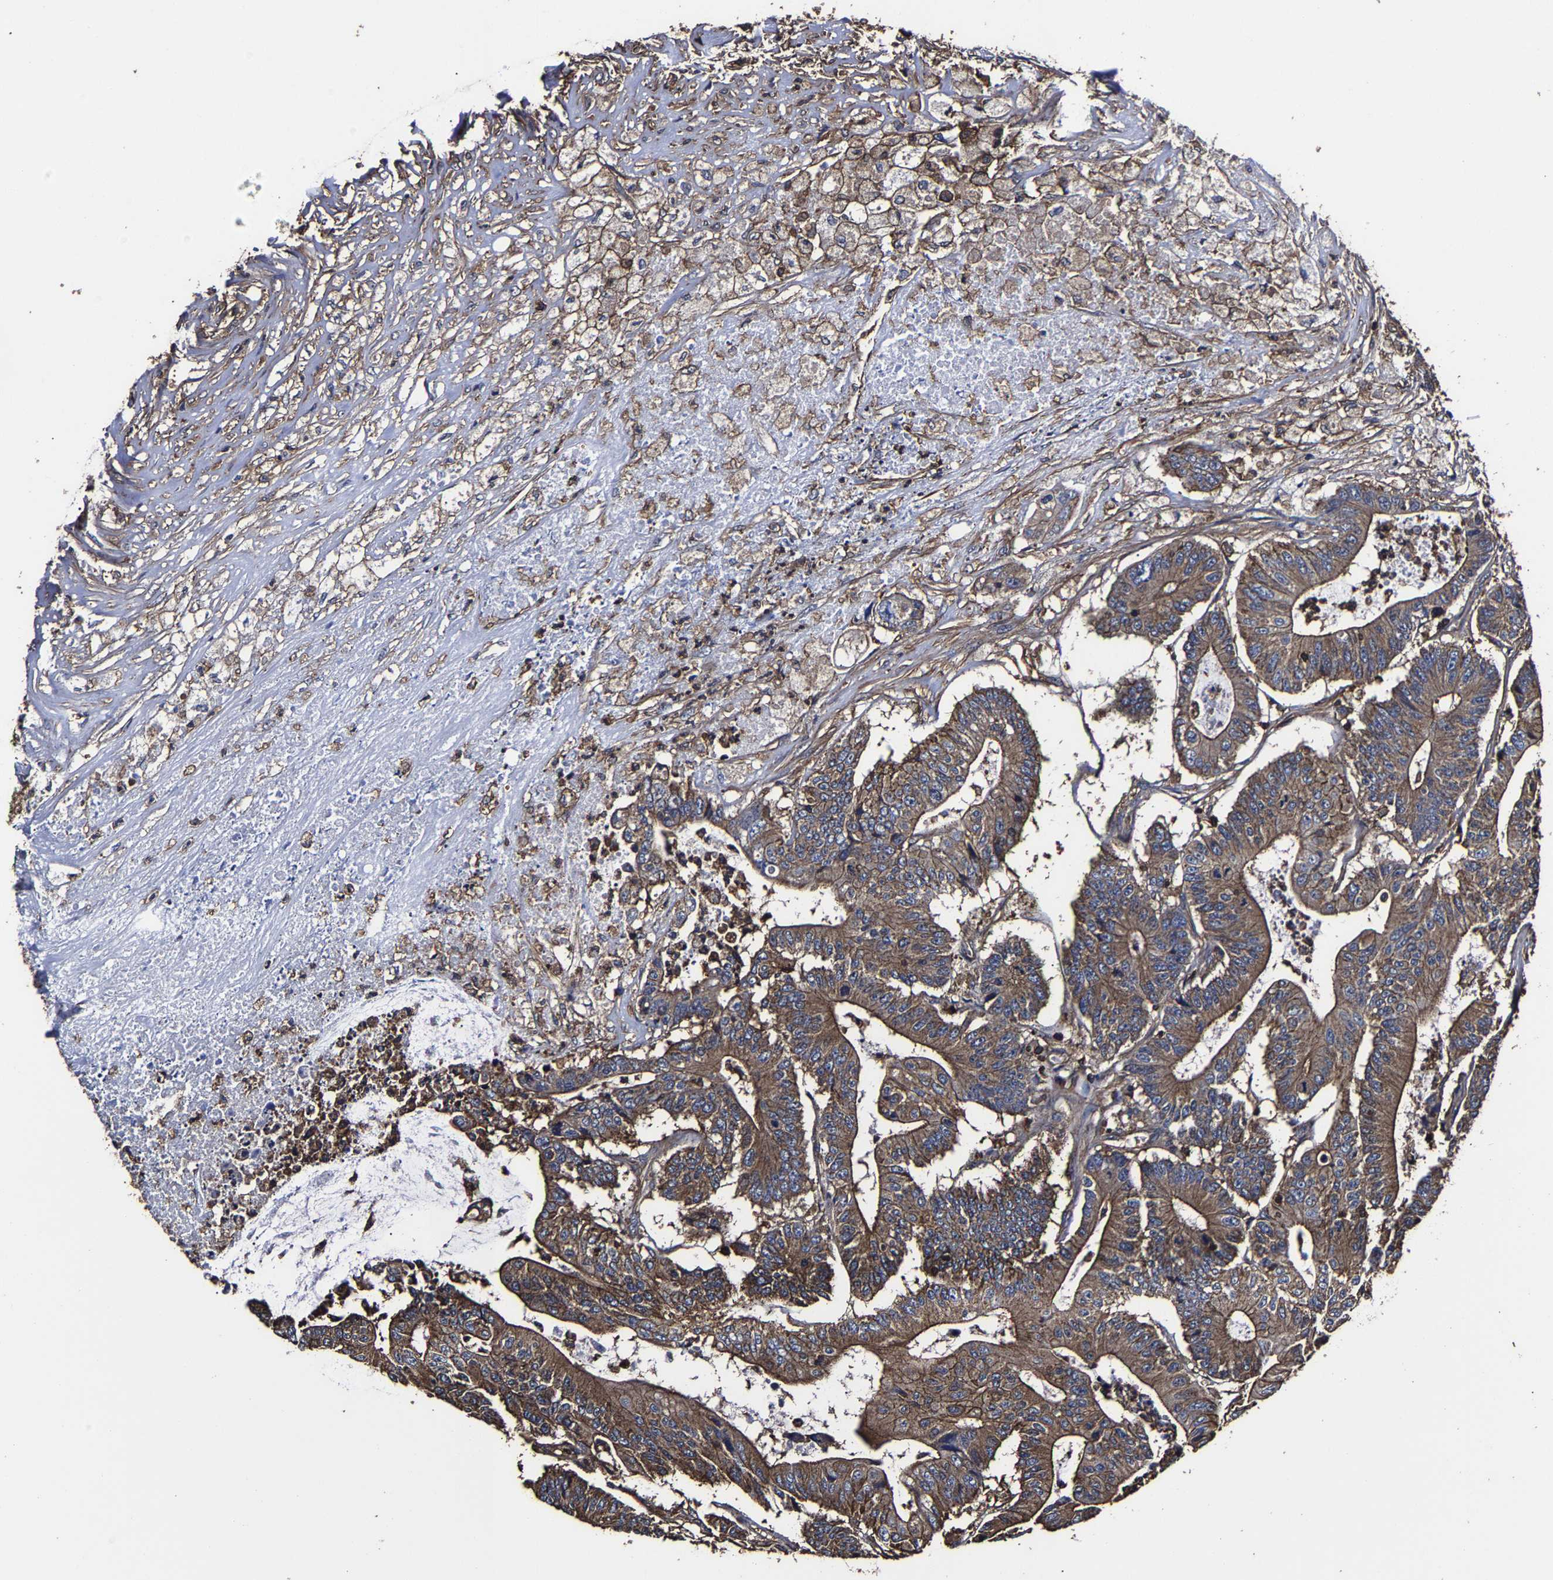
{"staining": {"intensity": "moderate", "quantity": ">75%", "location": "cytoplasmic/membranous"}, "tissue": "colorectal cancer", "cell_type": "Tumor cells", "image_type": "cancer", "snomed": [{"axis": "morphology", "description": "Adenocarcinoma, NOS"}, {"axis": "topography", "description": "Colon"}], "caption": "Human colorectal adenocarcinoma stained for a protein (brown) displays moderate cytoplasmic/membranous positive expression in about >75% of tumor cells.", "gene": "SSH3", "patient": {"sex": "female", "age": 84}}